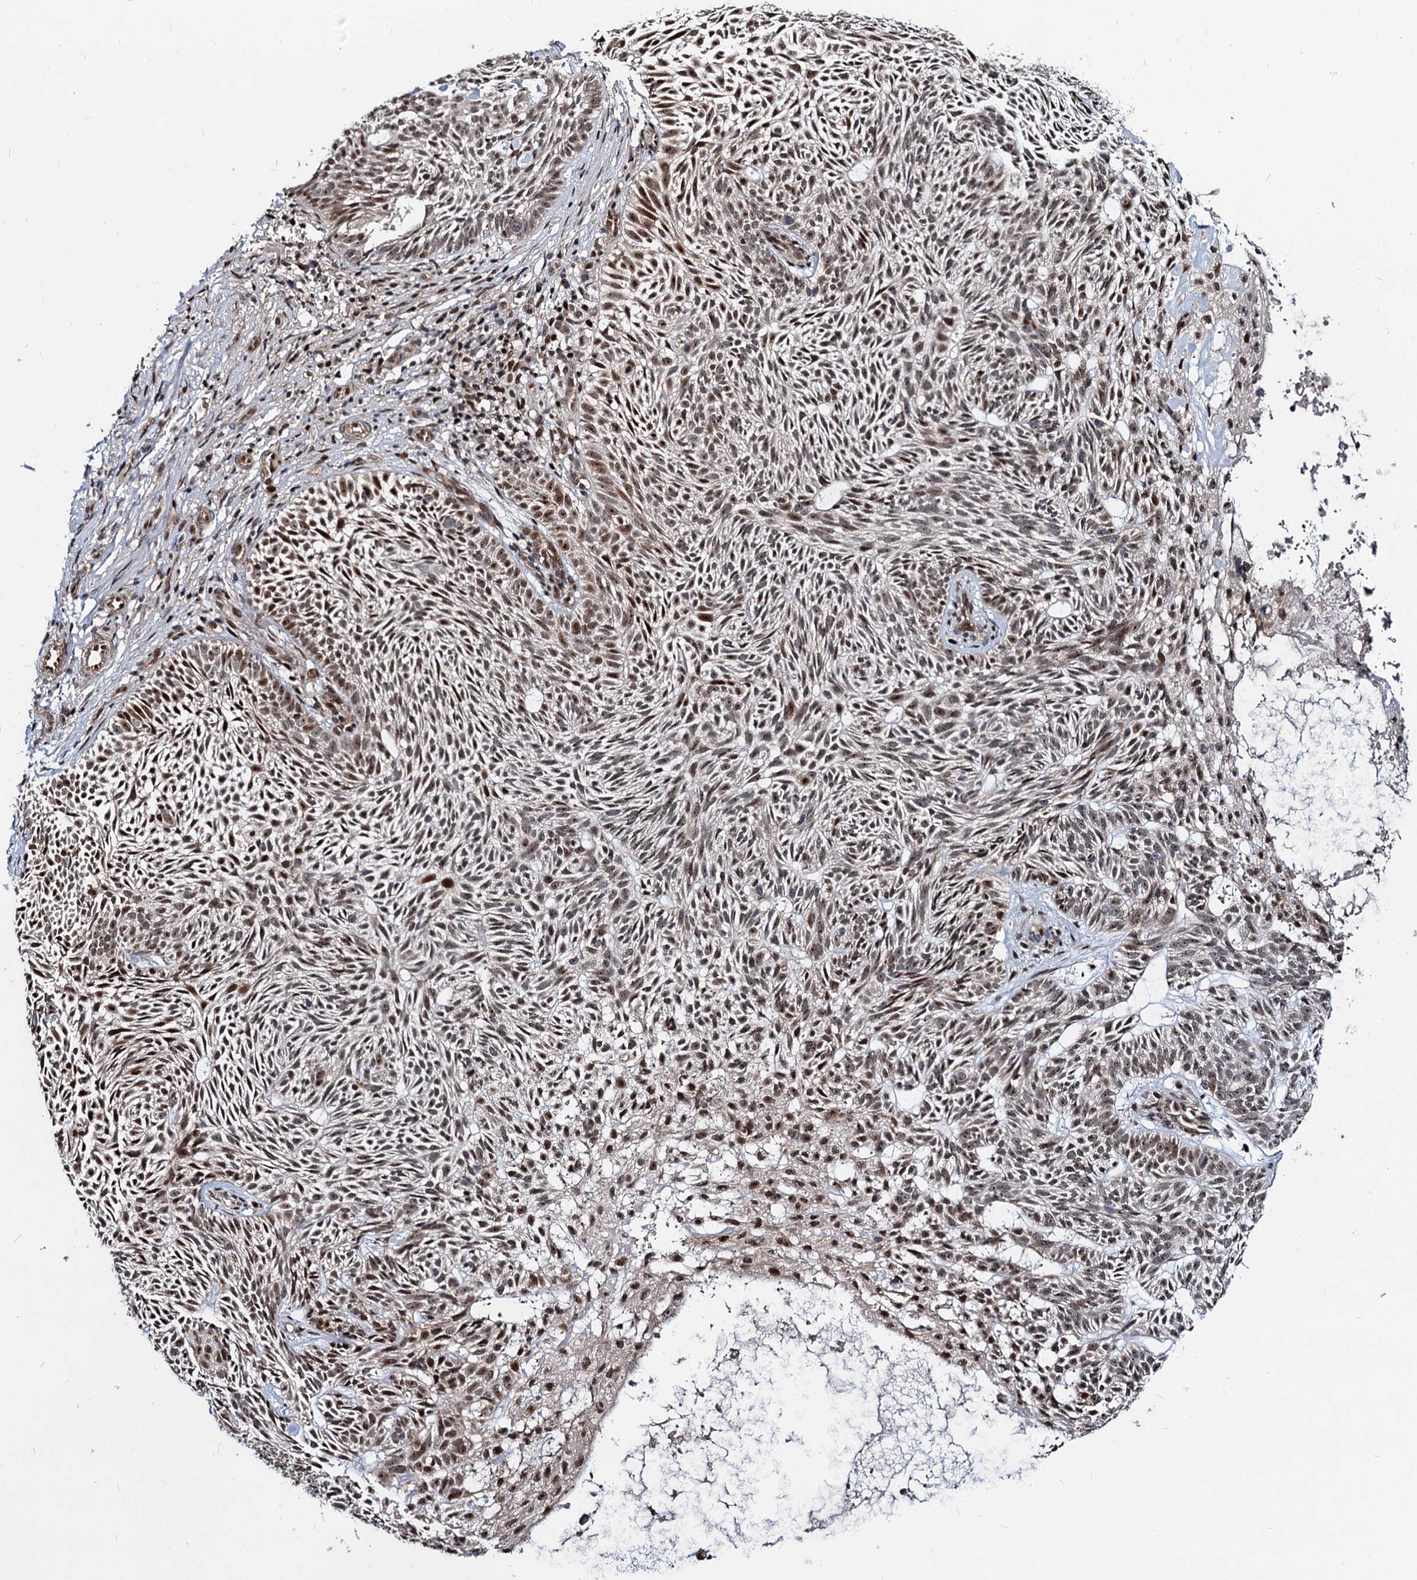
{"staining": {"intensity": "moderate", "quantity": ">75%", "location": "nuclear"}, "tissue": "skin cancer", "cell_type": "Tumor cells", "image_type": "cancer", "snomed": [{"axis": "morphology", "description": "Basal cell carcinoma"}, {"axis": "topography", "description": "Skin"}], "caption": "This is a photomicrograph of IHC staining of skin cancer, which shows moderate expression in the nuclear of tumor cells.", "gene": "UBLCP1", "patient": {"sex": "male", "age": 75}}